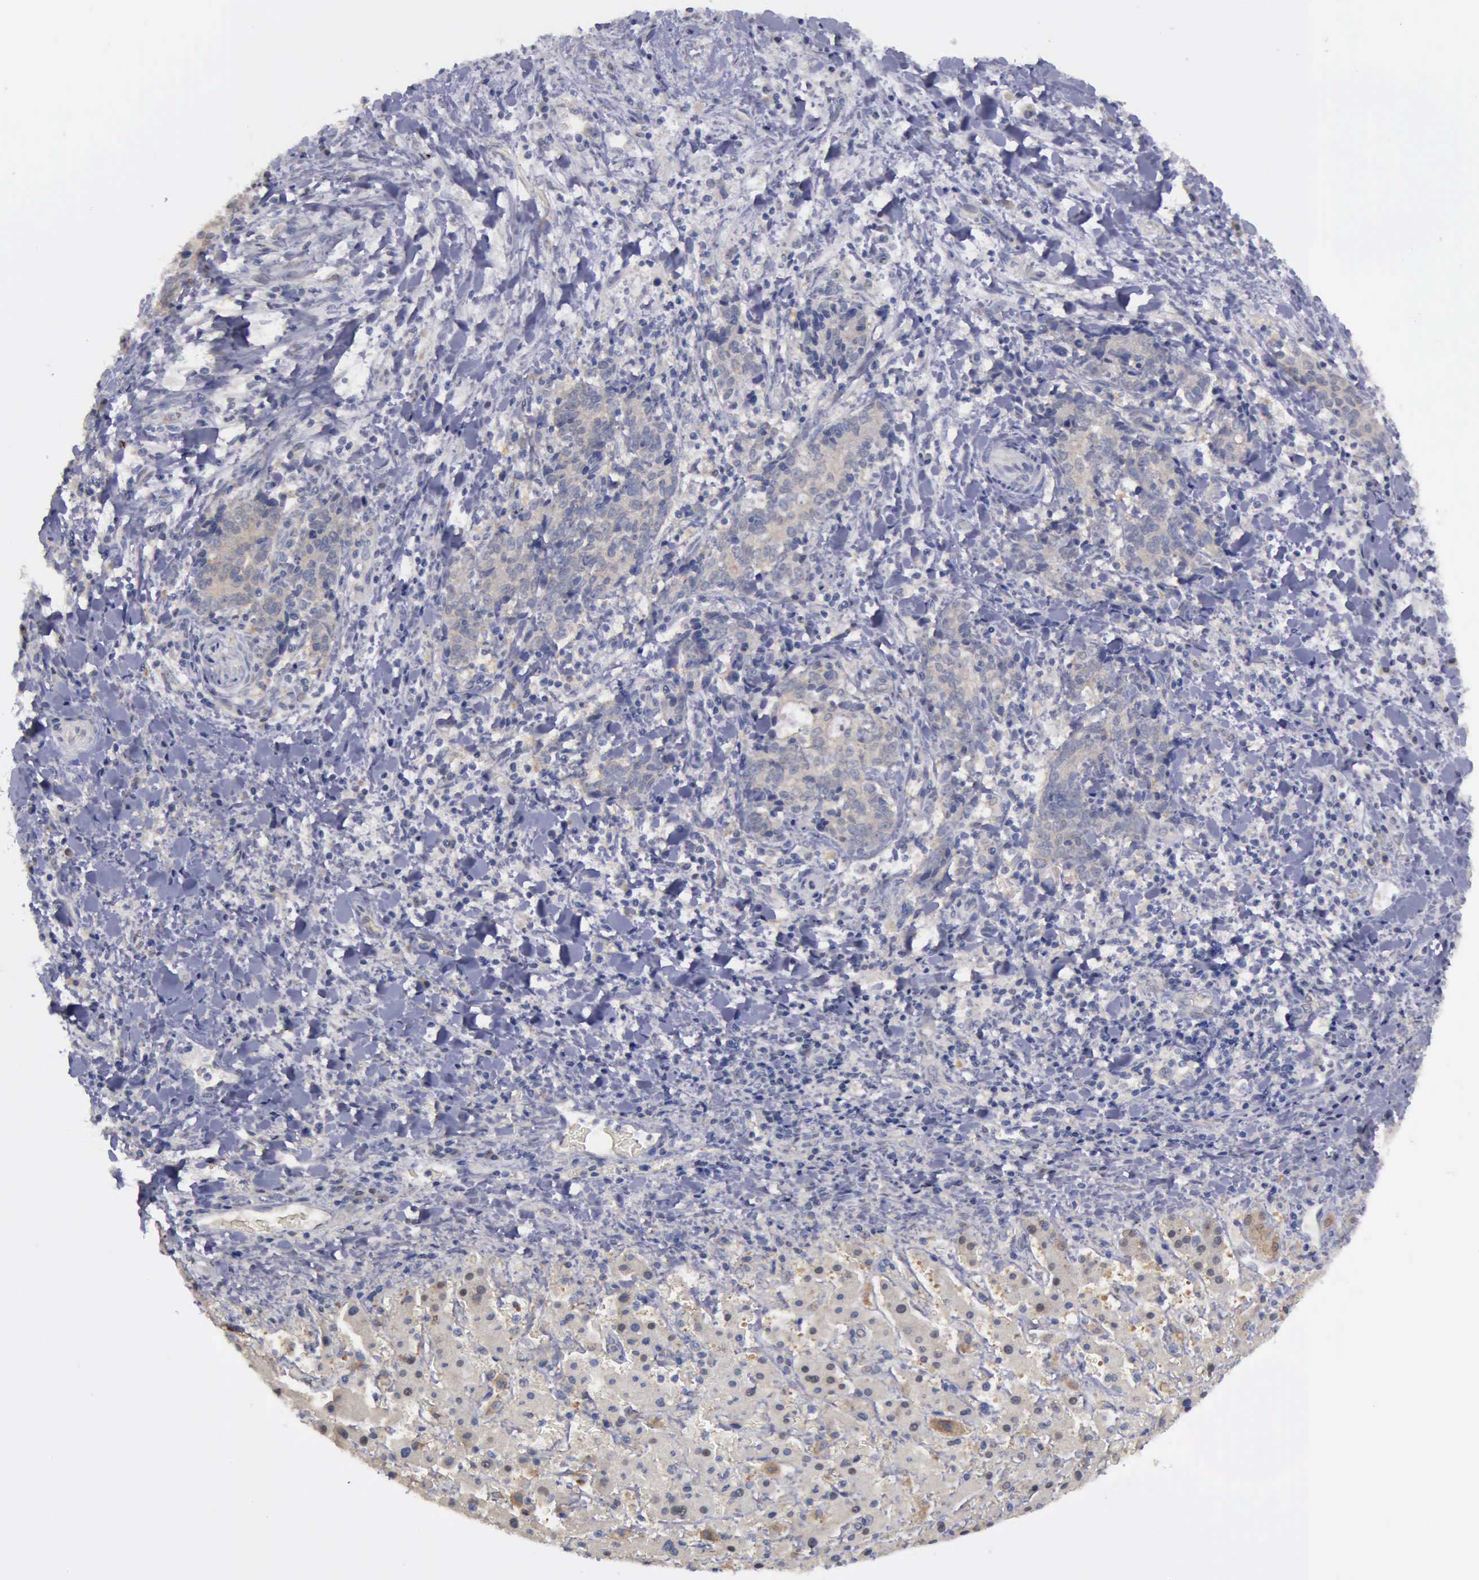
{"staining": {"intensity": "weak", "quantity": "25%-75%", "location": "cytoplasmic/membranous"}, "tissue": "liver cancer", "cell_type": "Tumor cells", "image_type": "cancer", "snomed": [{"axis": "morphology", "description": "Cholangiocarcinoma"}, {"axis": "topography", "description": "Liver"}], "caption": "Weak cytoplasmic/membranous protein positivity is identified in approximately 25%-75% of tumor cells in liver cholangiocarcinoma.", "gene": "PHKA1", "patient": {"sex": "male", "age": 57}}